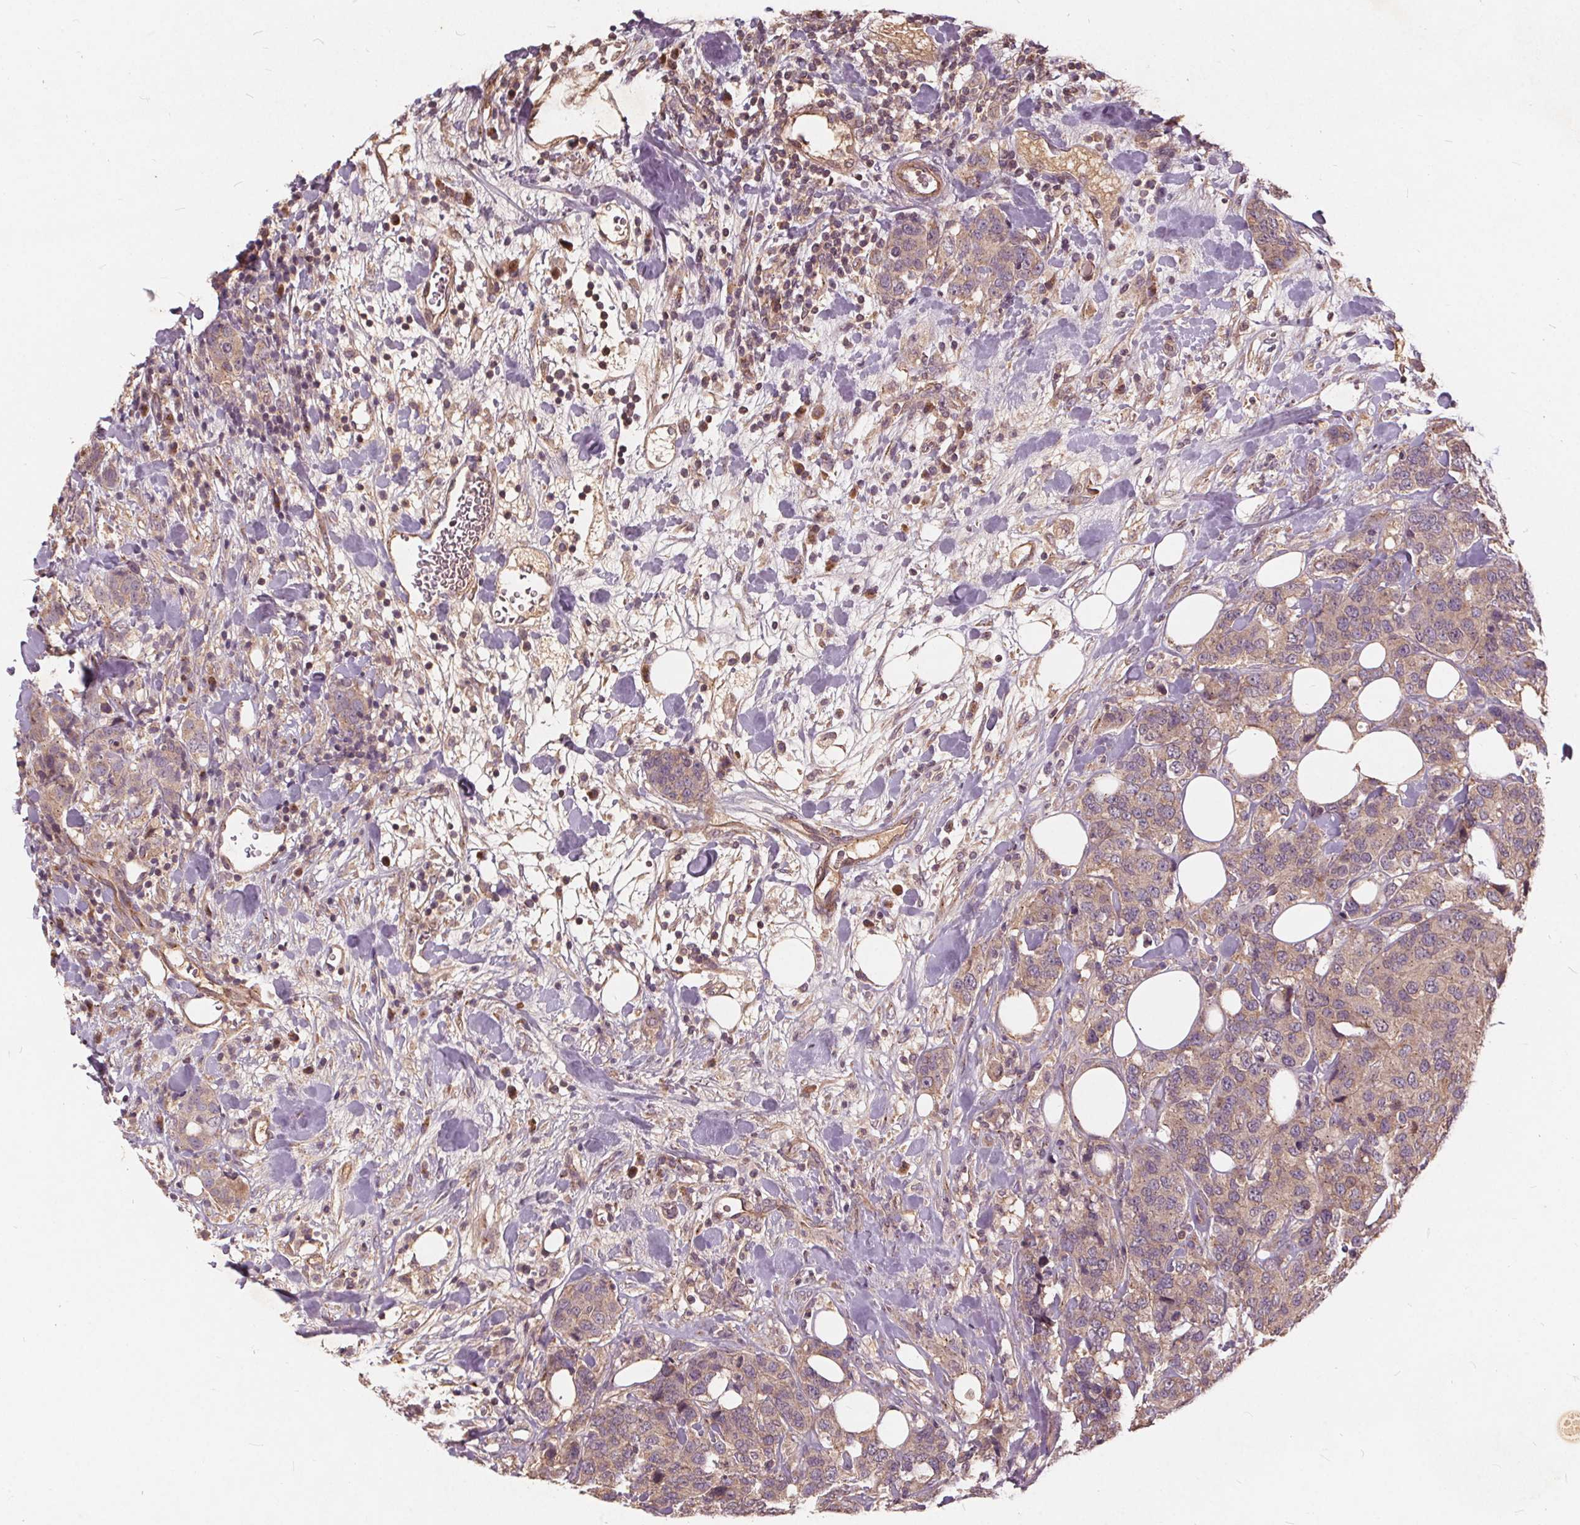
{"staining": {"intensity": "negative", "quantity": "none", "location": "none"}, "tissue": "breast cancer", "cell_type": "Tumor cells", "image_type": "cancer", "snomed": [{"axis": "morphology", "description": "Lobular carcinoma"}, {"axis": "topography", "description": "Breast"}], "caption": "Protein analysis of breast cancer (lobular carcinoma) shows no significant positivity in tumor cells.", "gene": "CSNK1G2", "patient": {"sex": "female", "age": 59}}